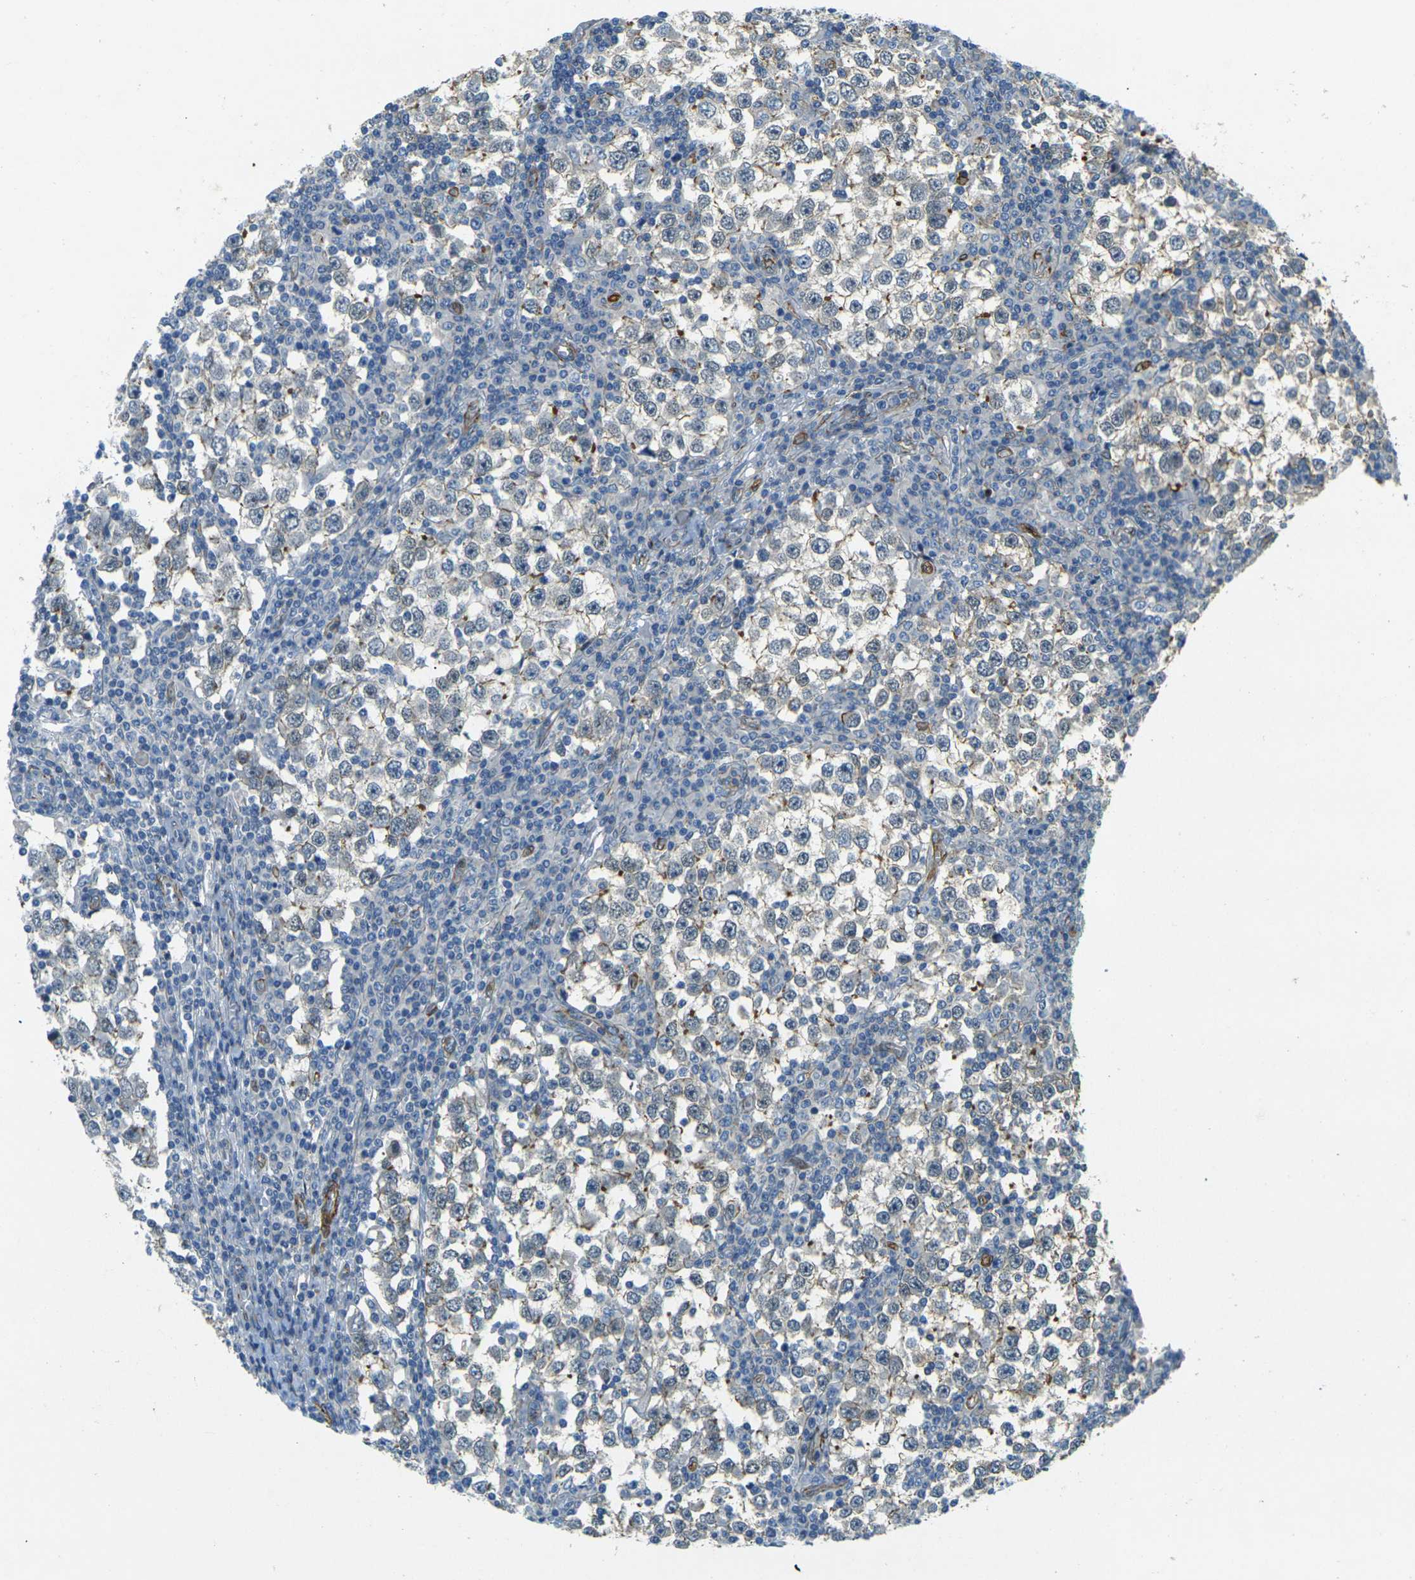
{"staining": {"intensity": "weak", "quantity": "<25%", "location": "cytoplasmic/membranous"}, "tissue": "testis cancer", "cell_type": "Tumor cells", "image_type": "cancer", "snomed": [{"axis": "morphology", "description": "Seminoma, NOS"}, {"axis": "topography", "description": "Testis"}], "caption": "Immunohistochemistry (IHC) image of neoplastic tissue: human testis cancer (seminoma) stained with DAB exhibits no significant protein staining in tumor cells.", "gene": "EPHA7", "patient": {"sex": "male", "age": 65}}